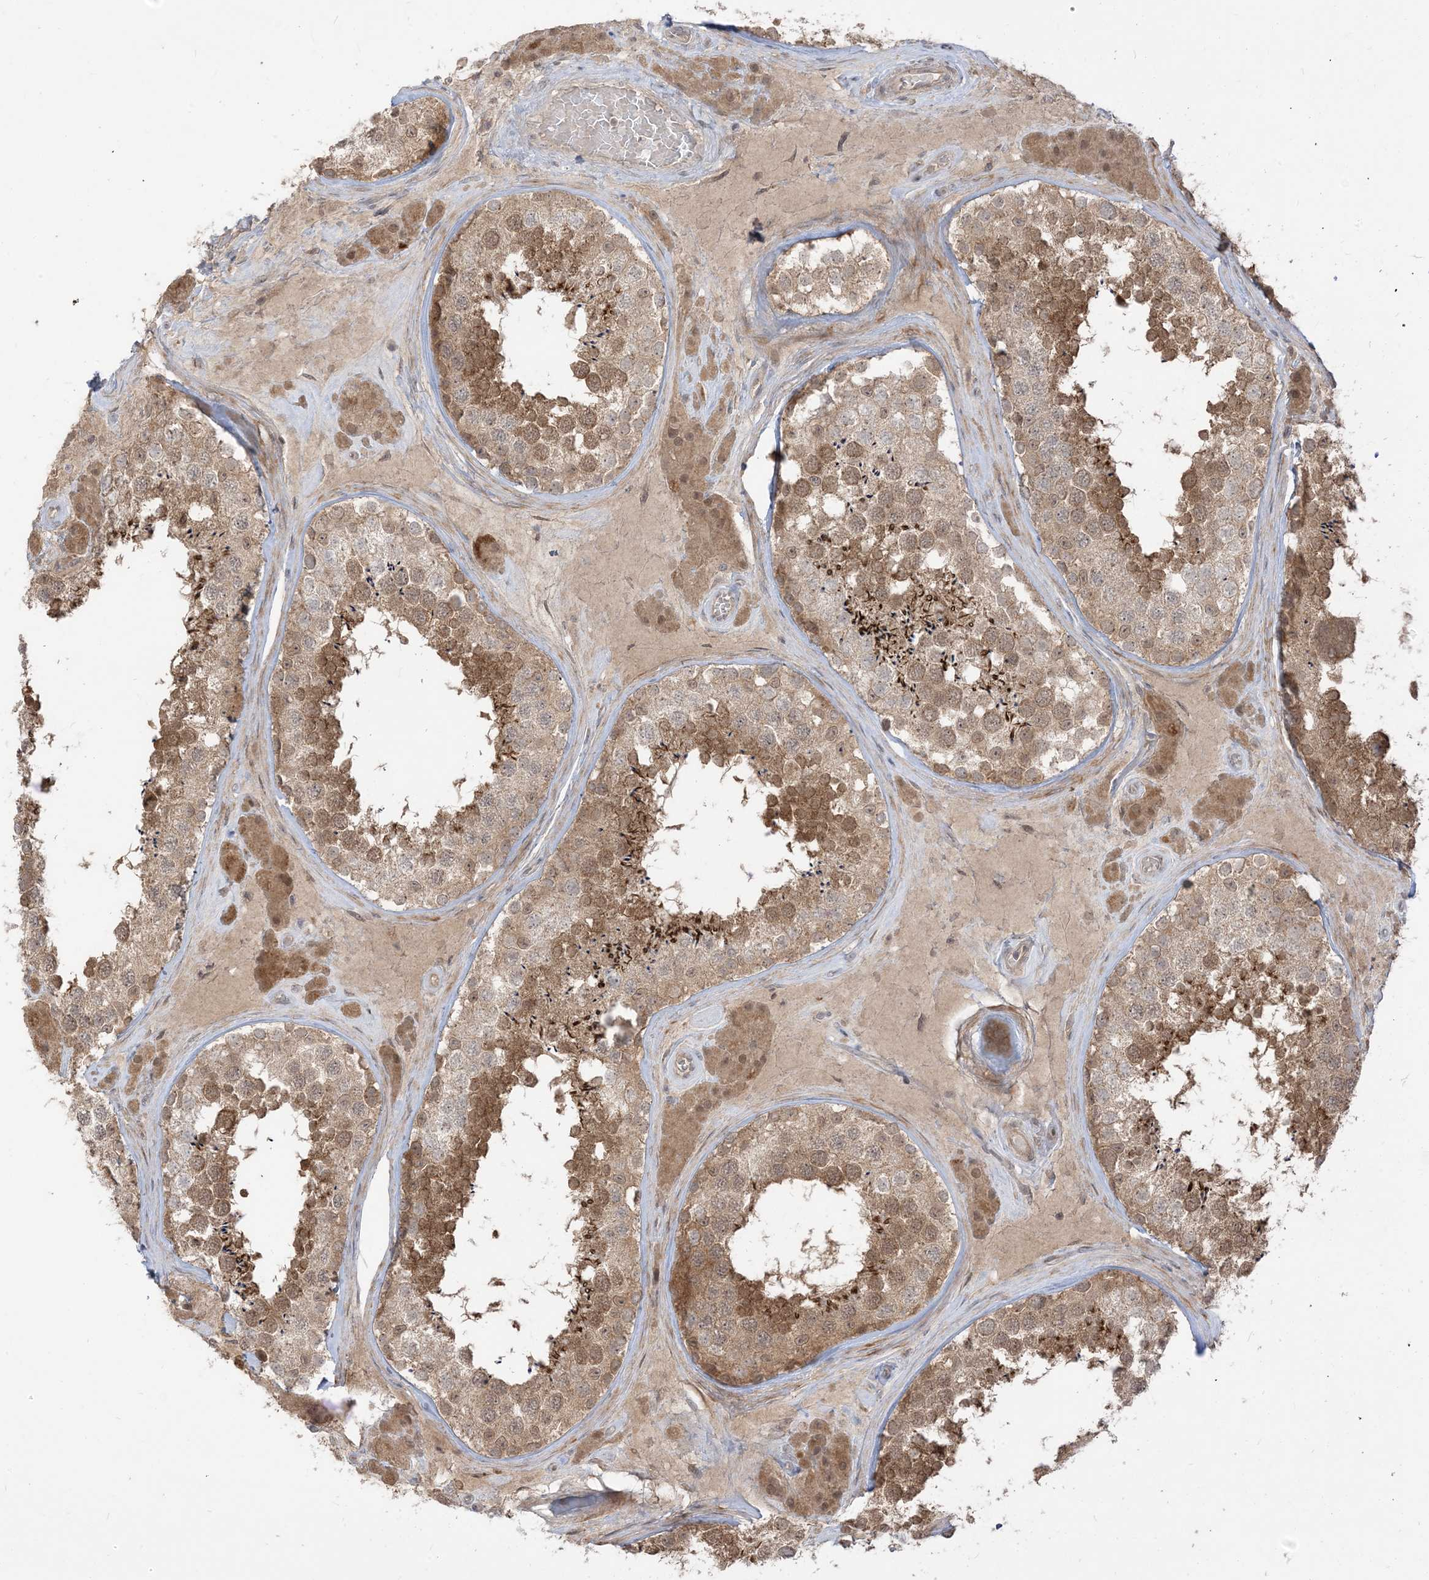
{"staining": {"intensity": "moderate", "quantity": ">75%", "location": "cytoplasmic/membranous"}, "tissue": "testis", "cell_type": "Cells in seminiferous ducts", "image_type": "normal", "snomed": [{"axis": "morphology", "description": "Normal tissue, NOS"}, {"axis": "topography", "description": "Testis"}], "caption": "Immunohistochemical staining of benign testis displays moderate cytoplasmic/membranous protein staining in about >75% of cells in seminiferous ducts.", "gene": "TBCC", "patient": {"sex": "male", "age": 46}}